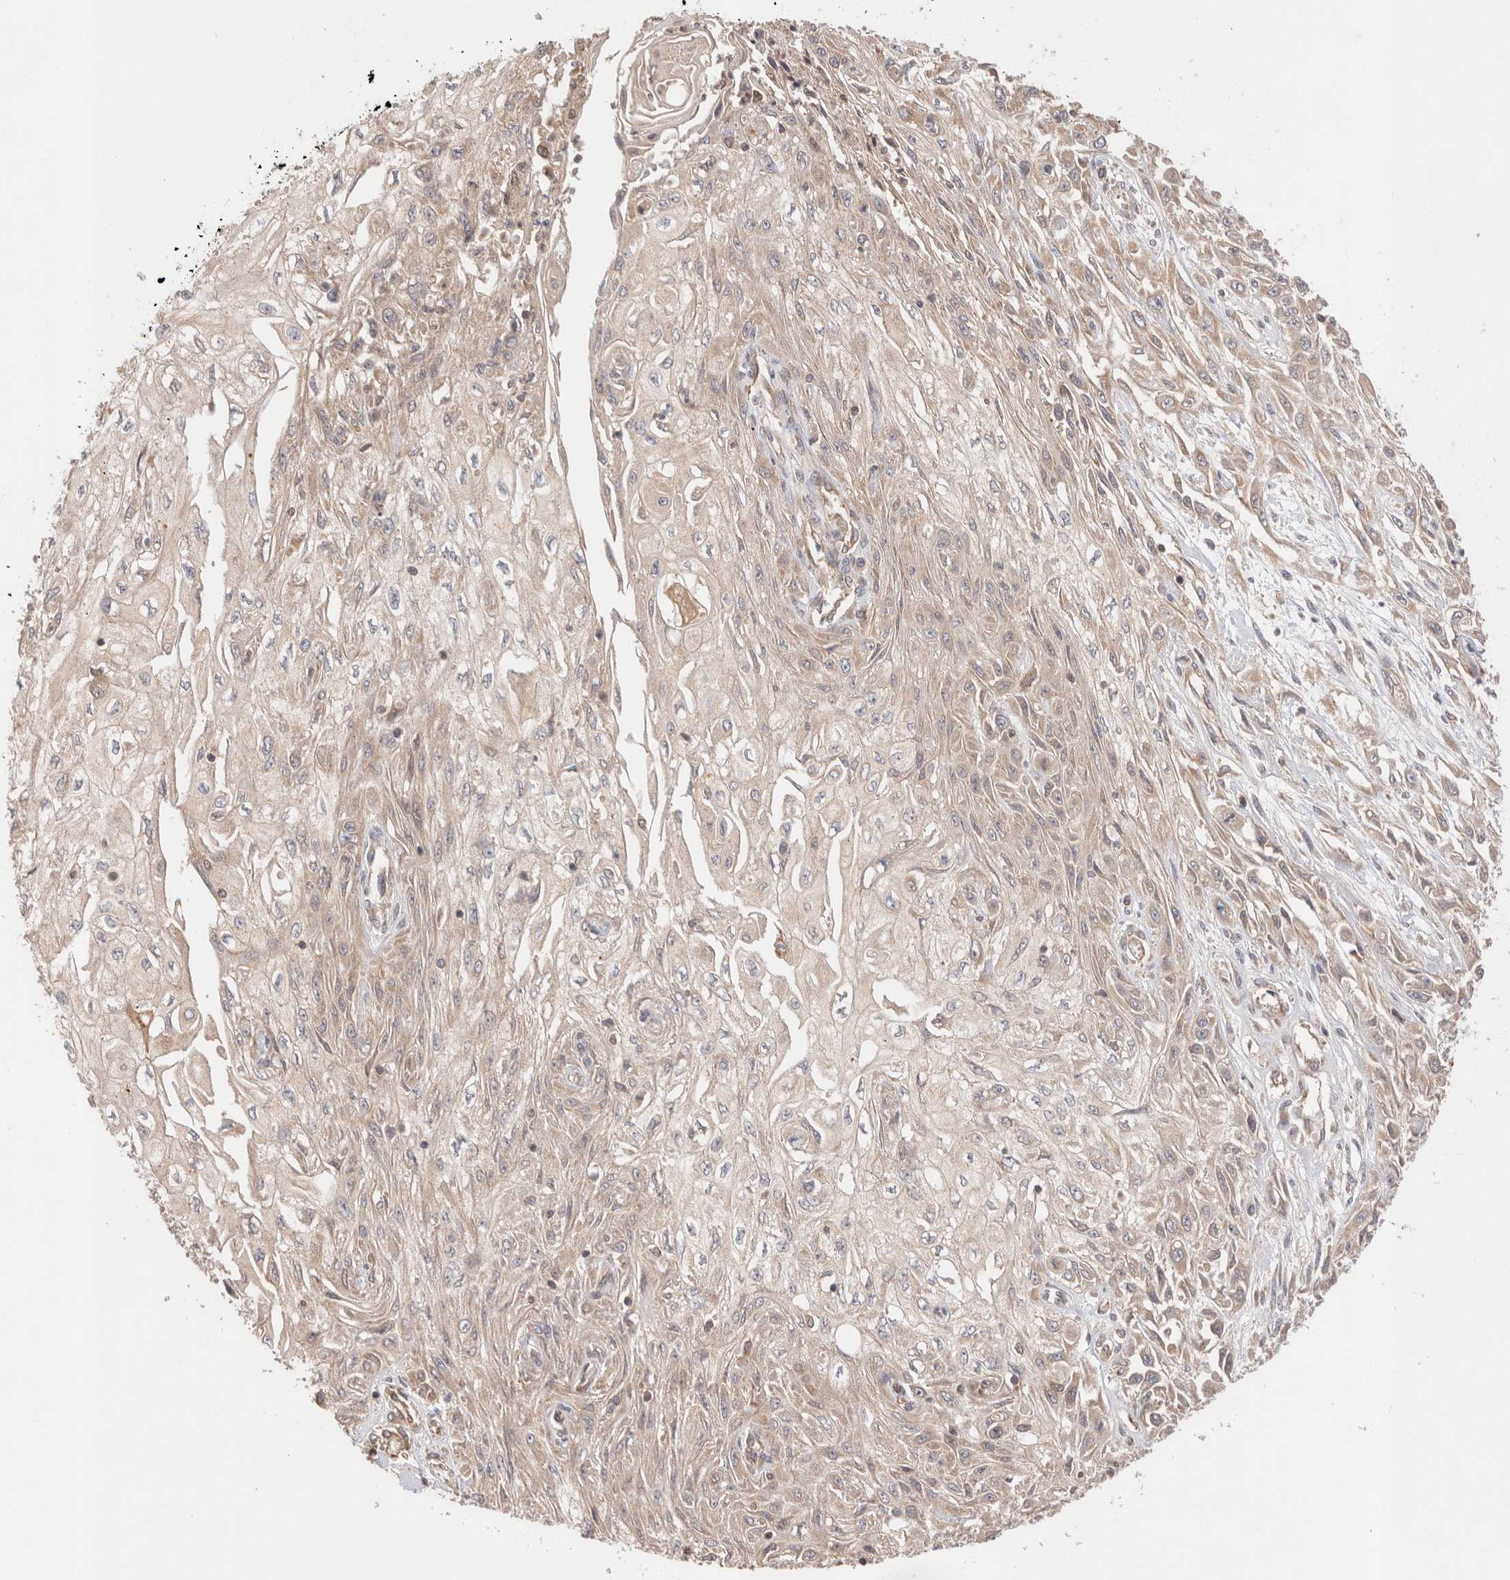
{"staining": {"intensity": "weak", "quantity": "25%-75%", "location": "cytoplasmic/membranous"}, "tissue": "skin cancer", "cell_type": "Tumor cells", "image_type": "cancer", "snomed": [{"axis": "morphology", "description": "Squamous cell carcinoma, NOS"}, {"axis": "morphology", "description": "Squamous cell carcinoma, metastatic, NOS"}, {"axis": "topography", "description": "Skin"}, {"axis": "topography", "description": "Lymph node"}], "caption": "Immunohistochemistry photomicrograph of human squamous cell carcinoma (skin) stained for a protein (brown), which shows low levels of weak cytoplasmic/membranous positivity in approximately 25%-75% of tumor cells.", "gene": "SIKE1", "patient": {"sex": "male", "age": 75}}